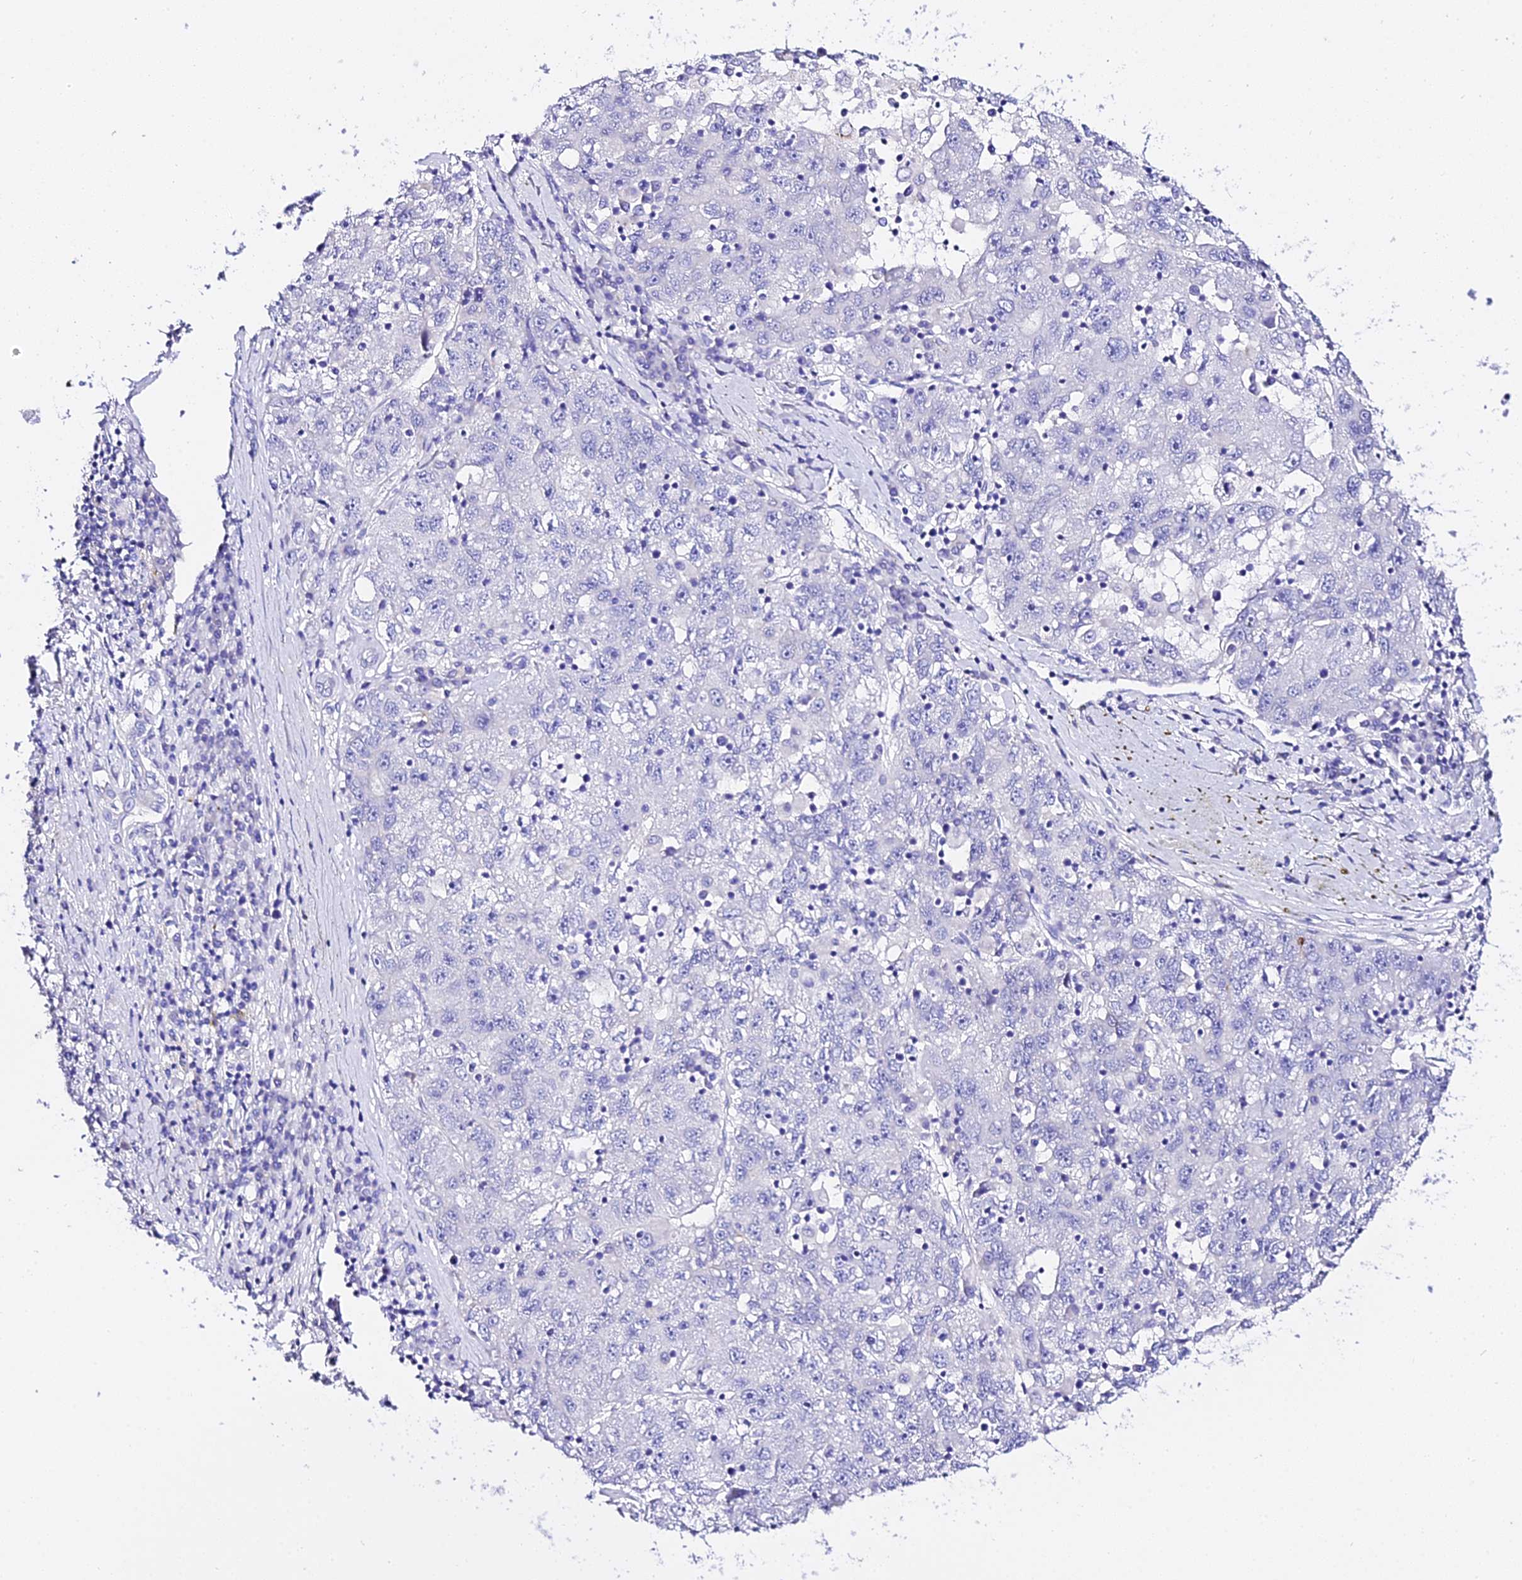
{"staining": {"intensity": "negative", "quantity": "none", "location": "none"}, "tissue": "liver cancer", "cell_type": "Tumor cells", "image_type": "cancer", "snomed": [{"axis": "morphology", "description": "Carcinoma, Hepatocellular, NOS"}, {"axis": "topography", "description": "Liver"}], "caption": "Immunohistochemical staining of liver cancer (hepatocellular carcinoma) displays no significant expression in tumor cells.", "gene": "TMEM117", "patient": {"sex": "male", "age": 49}}